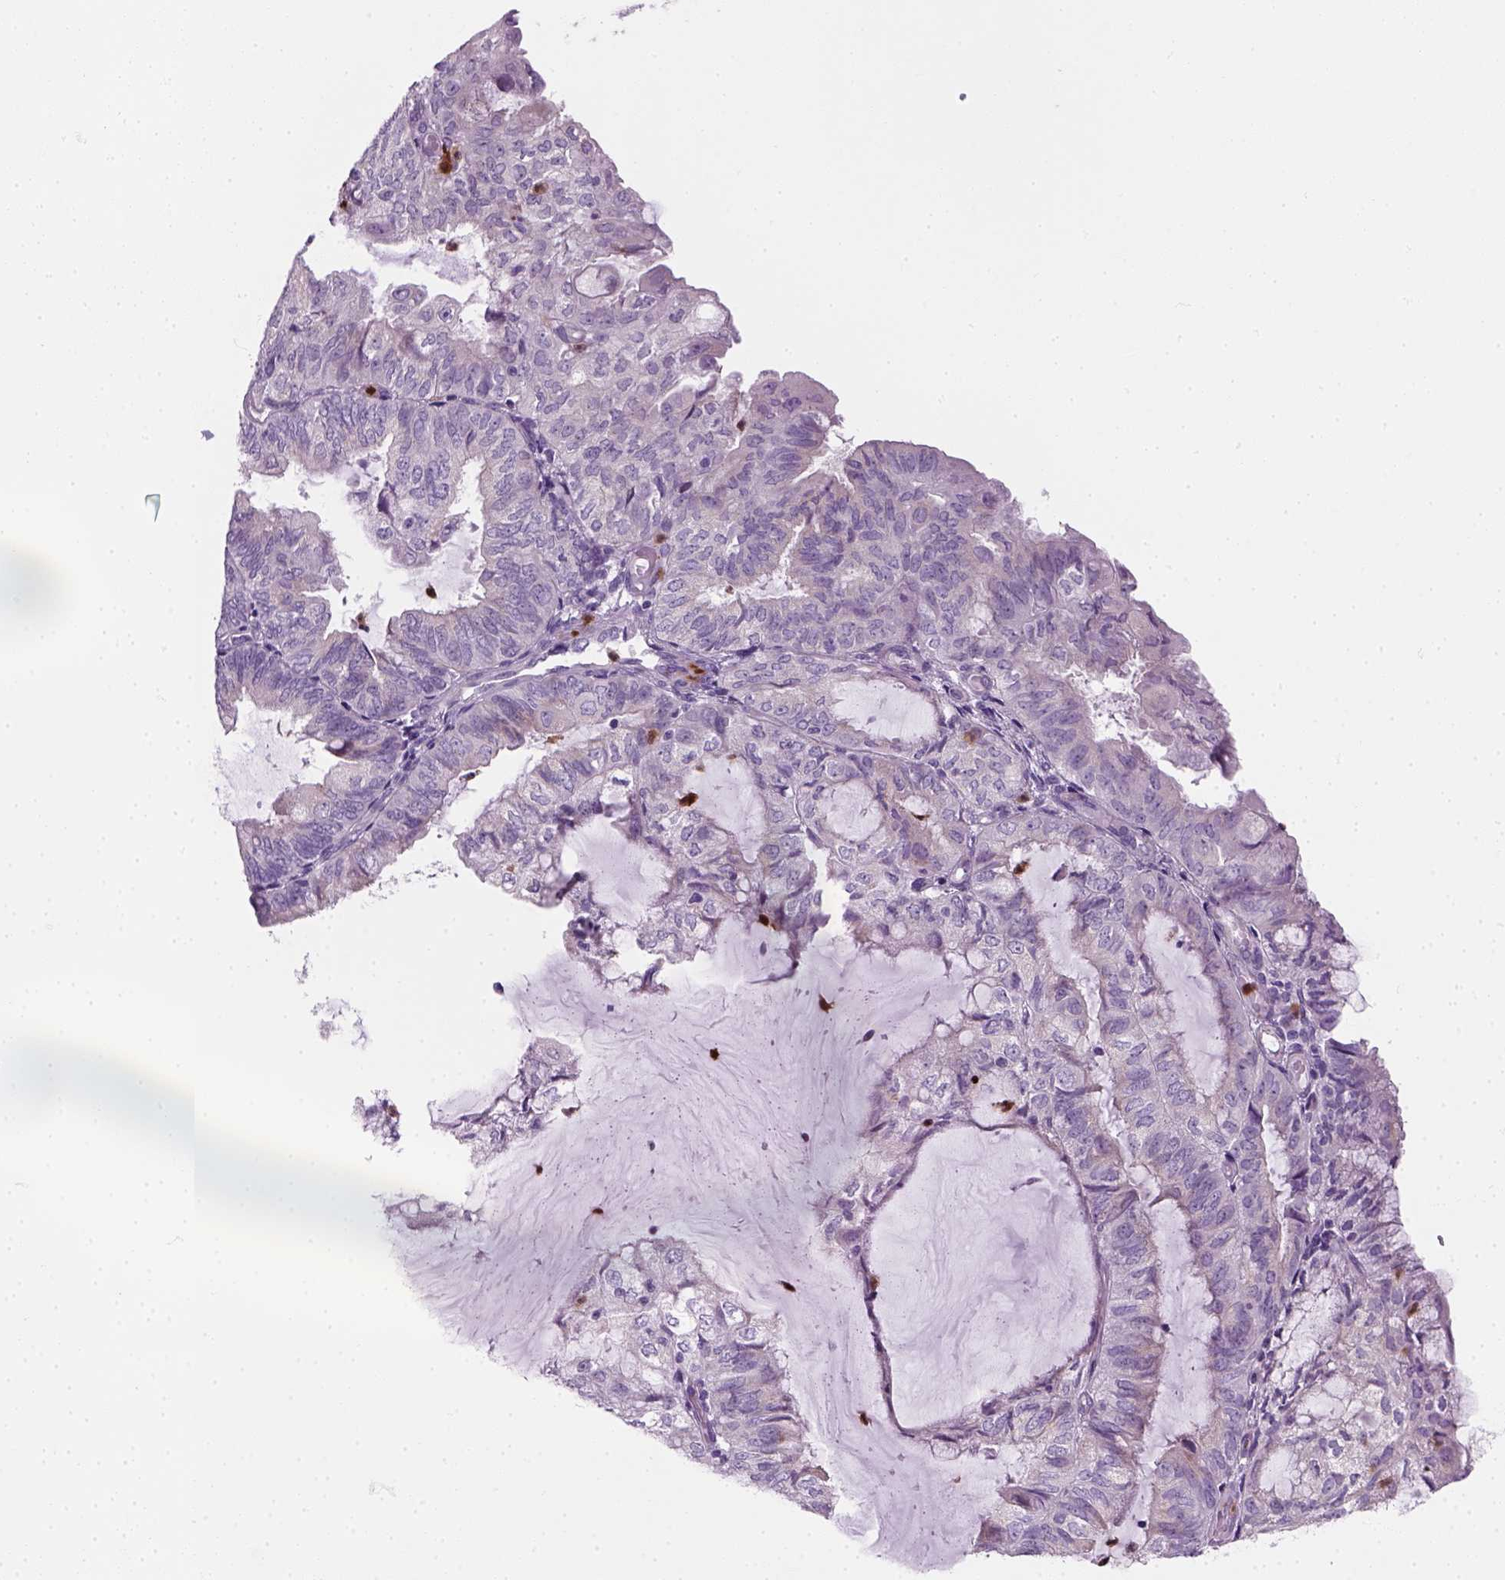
{"staining": {"intensity": "negative", "quantity": "none", "location": "none"}, "tissue": "endometrial cancer", "cell_type": "Tumor cells", "image_type": "cancer", "snomed": [{"axis": "morphology", "description": "Adenocarcinoma, NOS"}, {"axis": "topography", "description": "Endometrium"}], "caption": "Endometrial cancer was stained to show a protein in brown. There is no significant positivity in tumor cells.", "gene": "IL4", "patient": {"sex": "female", "age": 81}}